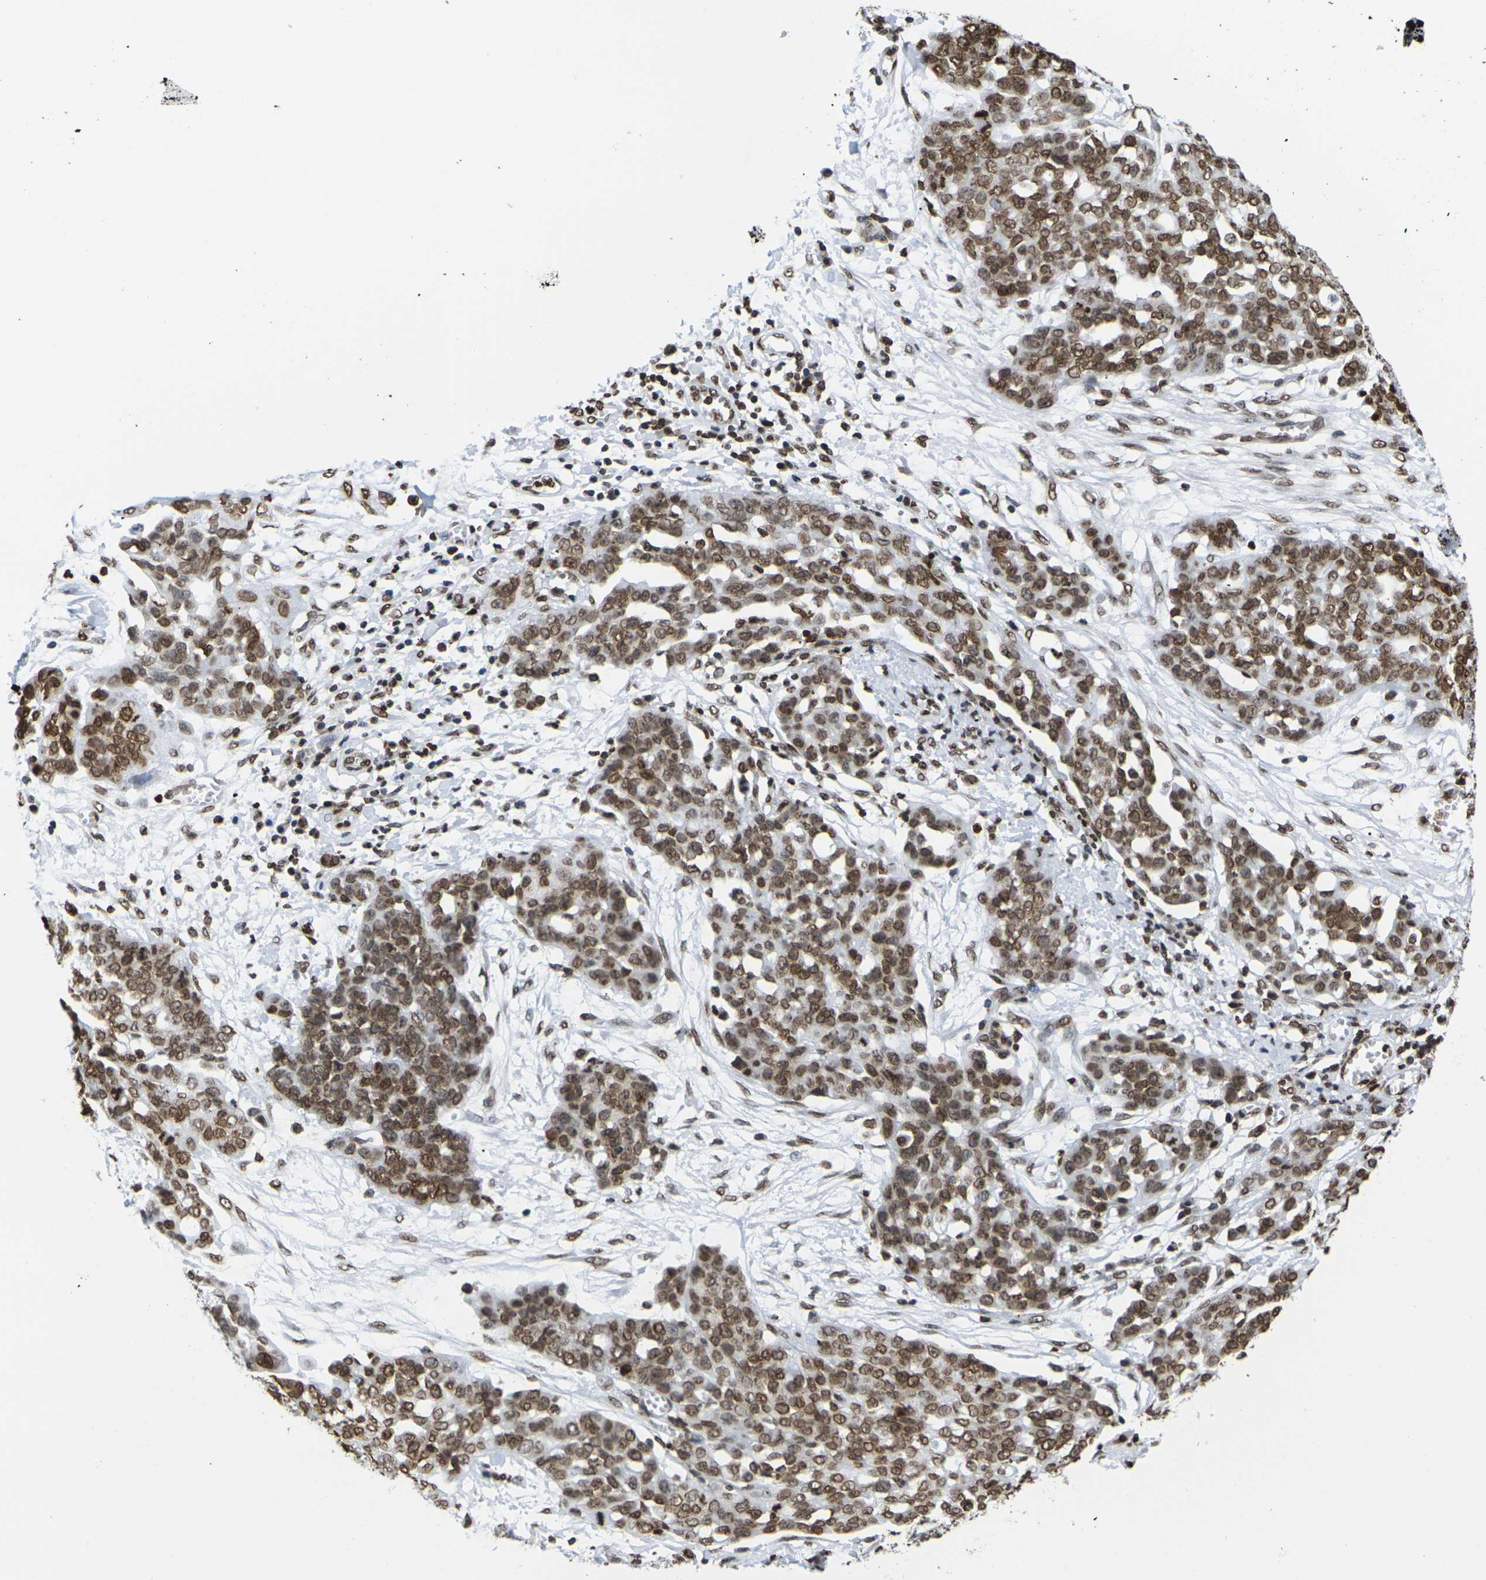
{"staining": {"intensity": "moderate", "quantity": ">75%", "location": "cytoplasmic/membranous,nuclear"}, "tissue": "ovarian cancer", "cell_type": "Tumor cells", "image_type": "cancer", "snomed": [{"axis": "morphology", "description": "Cystadenocarcinoma, serous, NOS"}, {"axis": "topography", "description": "Soft tissue"}, {"axis": "topography", "description": "Ovary"}], "caption": "Protein expression analysis of human ovarian cancer reveals moderate cytoplasmic/membranous and nuclear staining in approximately >75% of tumor cells.", "gene": "H2AC21", "patient": {"sex": "female", "age": 57}}